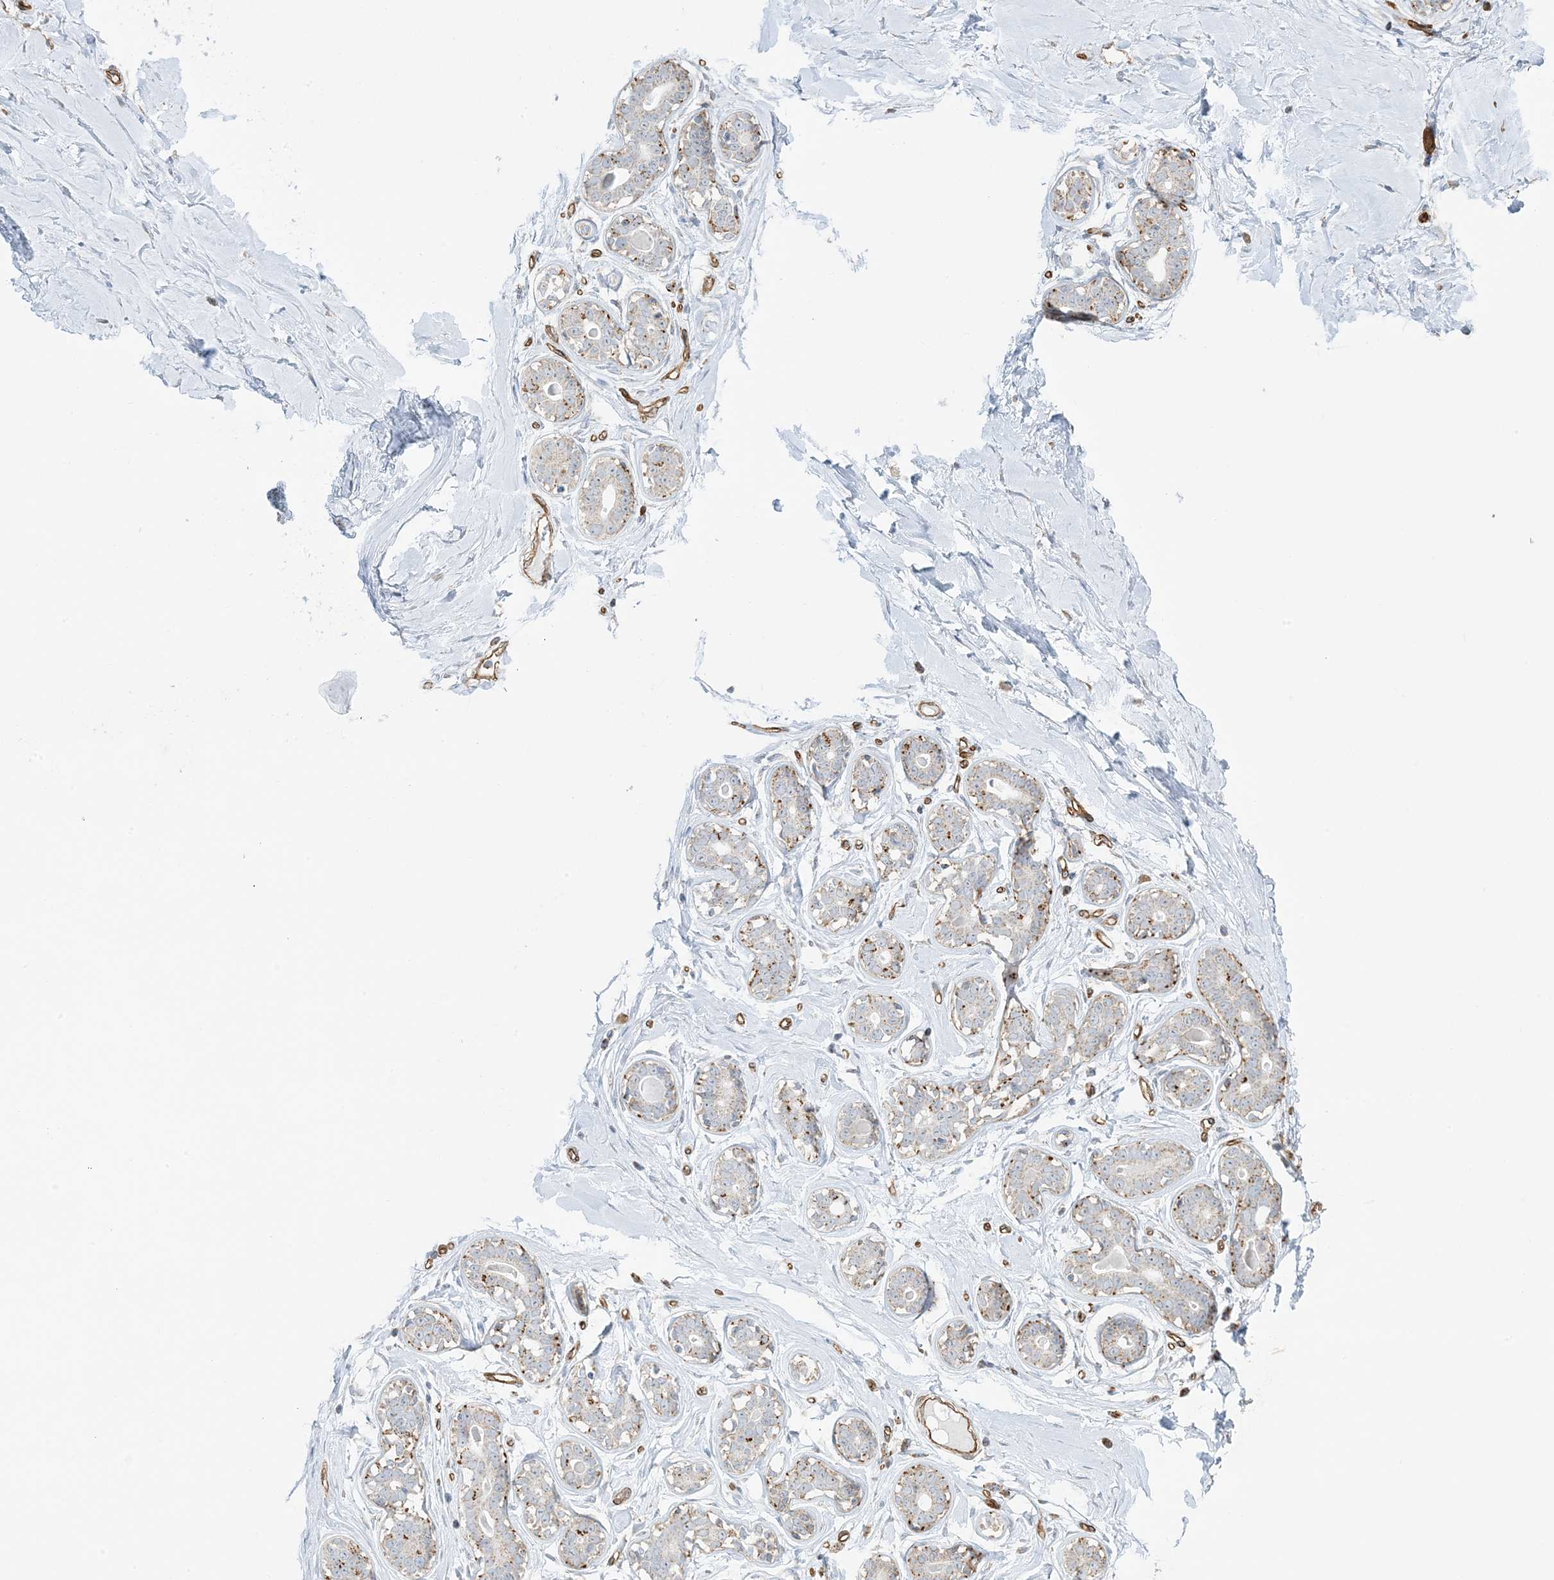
{"staining": {"intensity": "moderate", "quantity": "25%-75%", "location": "cytoplasmic/membranous"}, "tissue": "breast", "cell_type": "Adipocytes", "image_type": "normal", "snomed": [{"axis": "morphology", "description": "Normal tissue, NOS"}, {"axis": "morphology", "description": "Adenoma, NOS"}, {"axis": "topography", "description": "Breast"}], "caption": "Protein staining displays moderate cytoplasmic/membranous expression in about 25%-75% of adipocytes in unremarkable breast.", "gene": "AGA", "patient": {"sex": "female", "age": 23}}